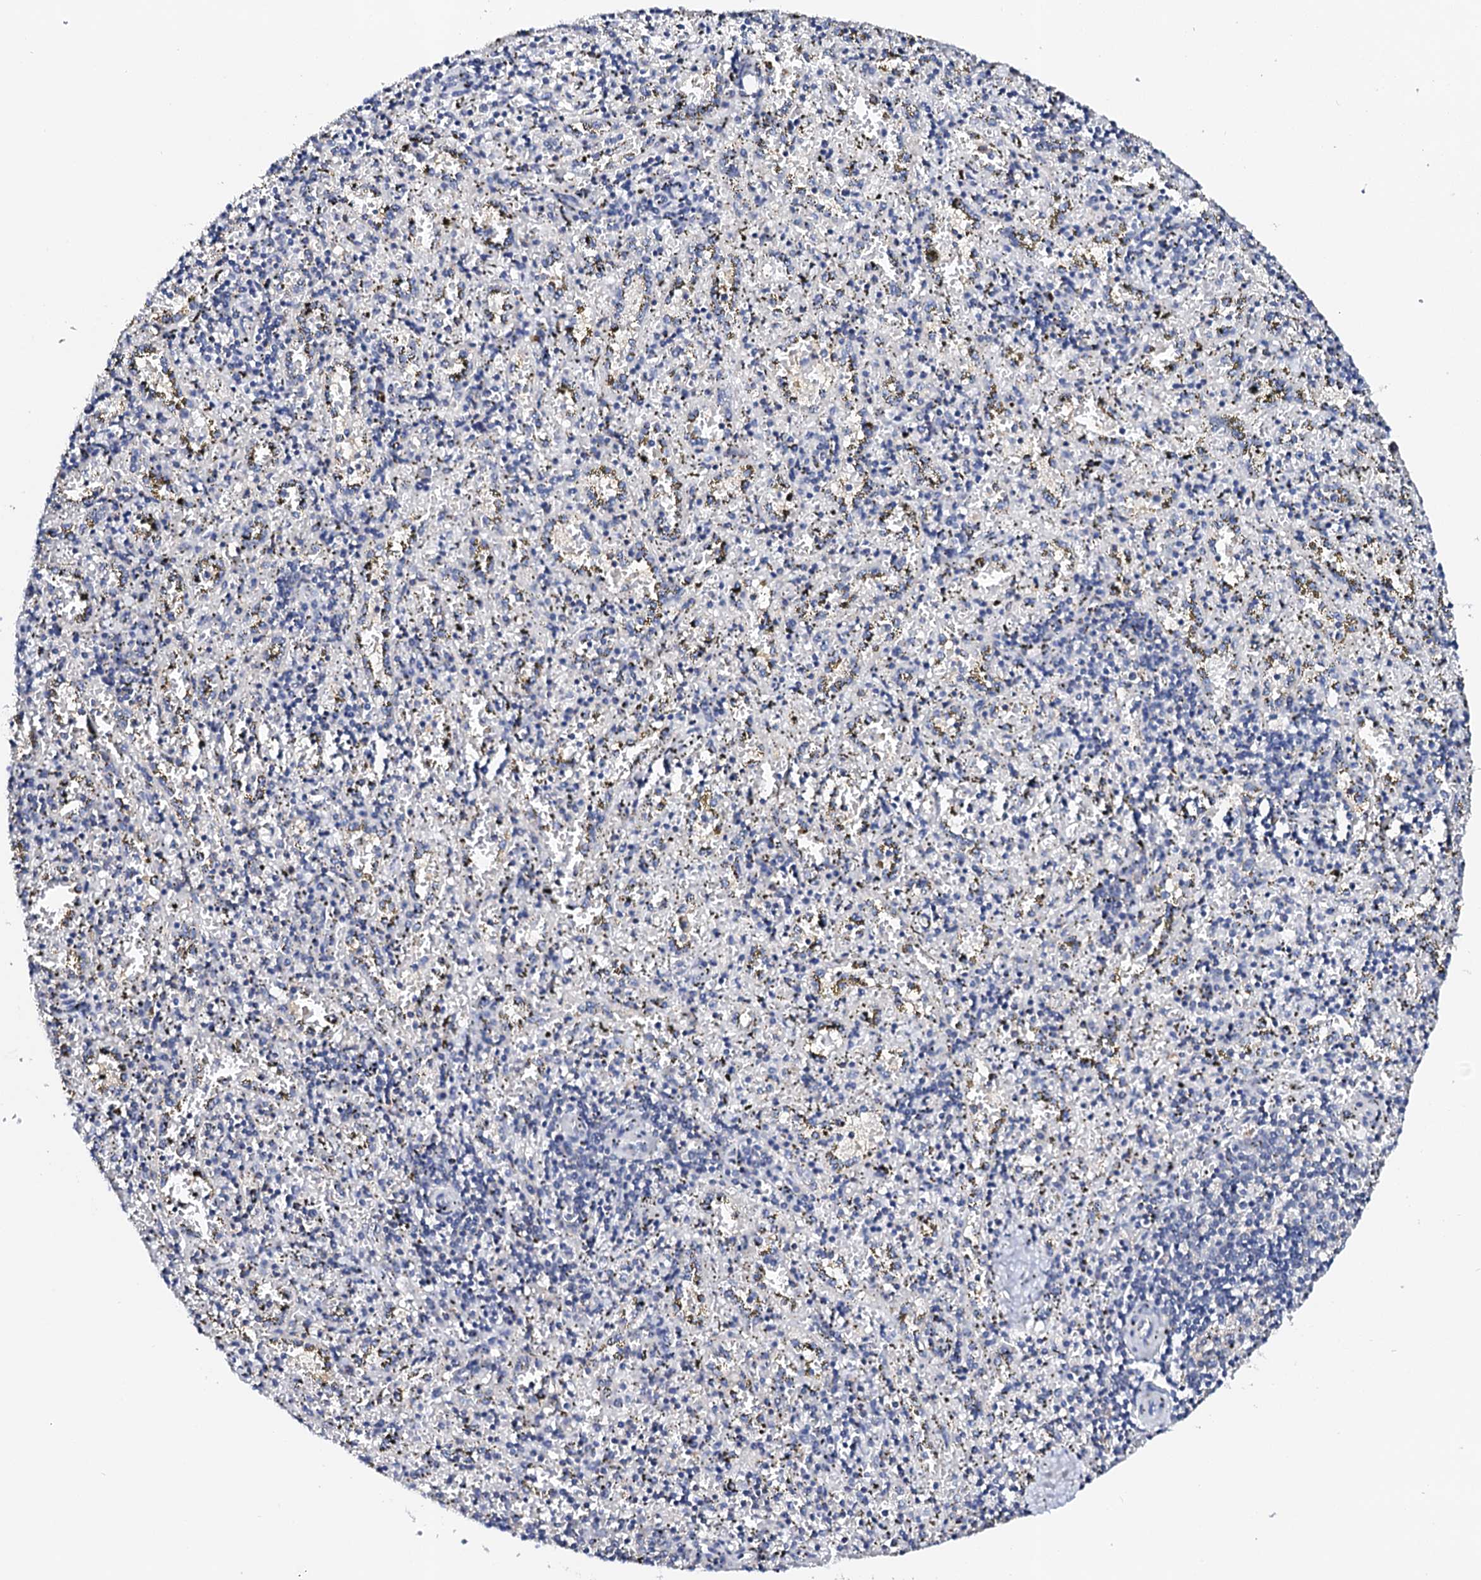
{"staining": {"intensity": "strong", "quantity": "<25%", "location": "cytoplasmic/membranous"}, "tissue": "spleen", "cell_type": "Cells in red pulp", "image_type": "normal", "snomed": [{"axis": "morphology", "description": "Normal tissue, NOS"}, {"axis": "topography", "description": "Spleen"}], "caption": "Immunohistochemical staining of unremarkable human spleen exhibits medium levels of strong cytoplasmic/membranous positivity in approximately <25% of cells in red pulp. (Stains: DAB (3,3'-diaminobenzidine) in brown, nuclei in blue, Microscopy: brightfield microscopy at high magnification).", "gene": "NUP58", "patient": {"sex": "male", "age": 11}}